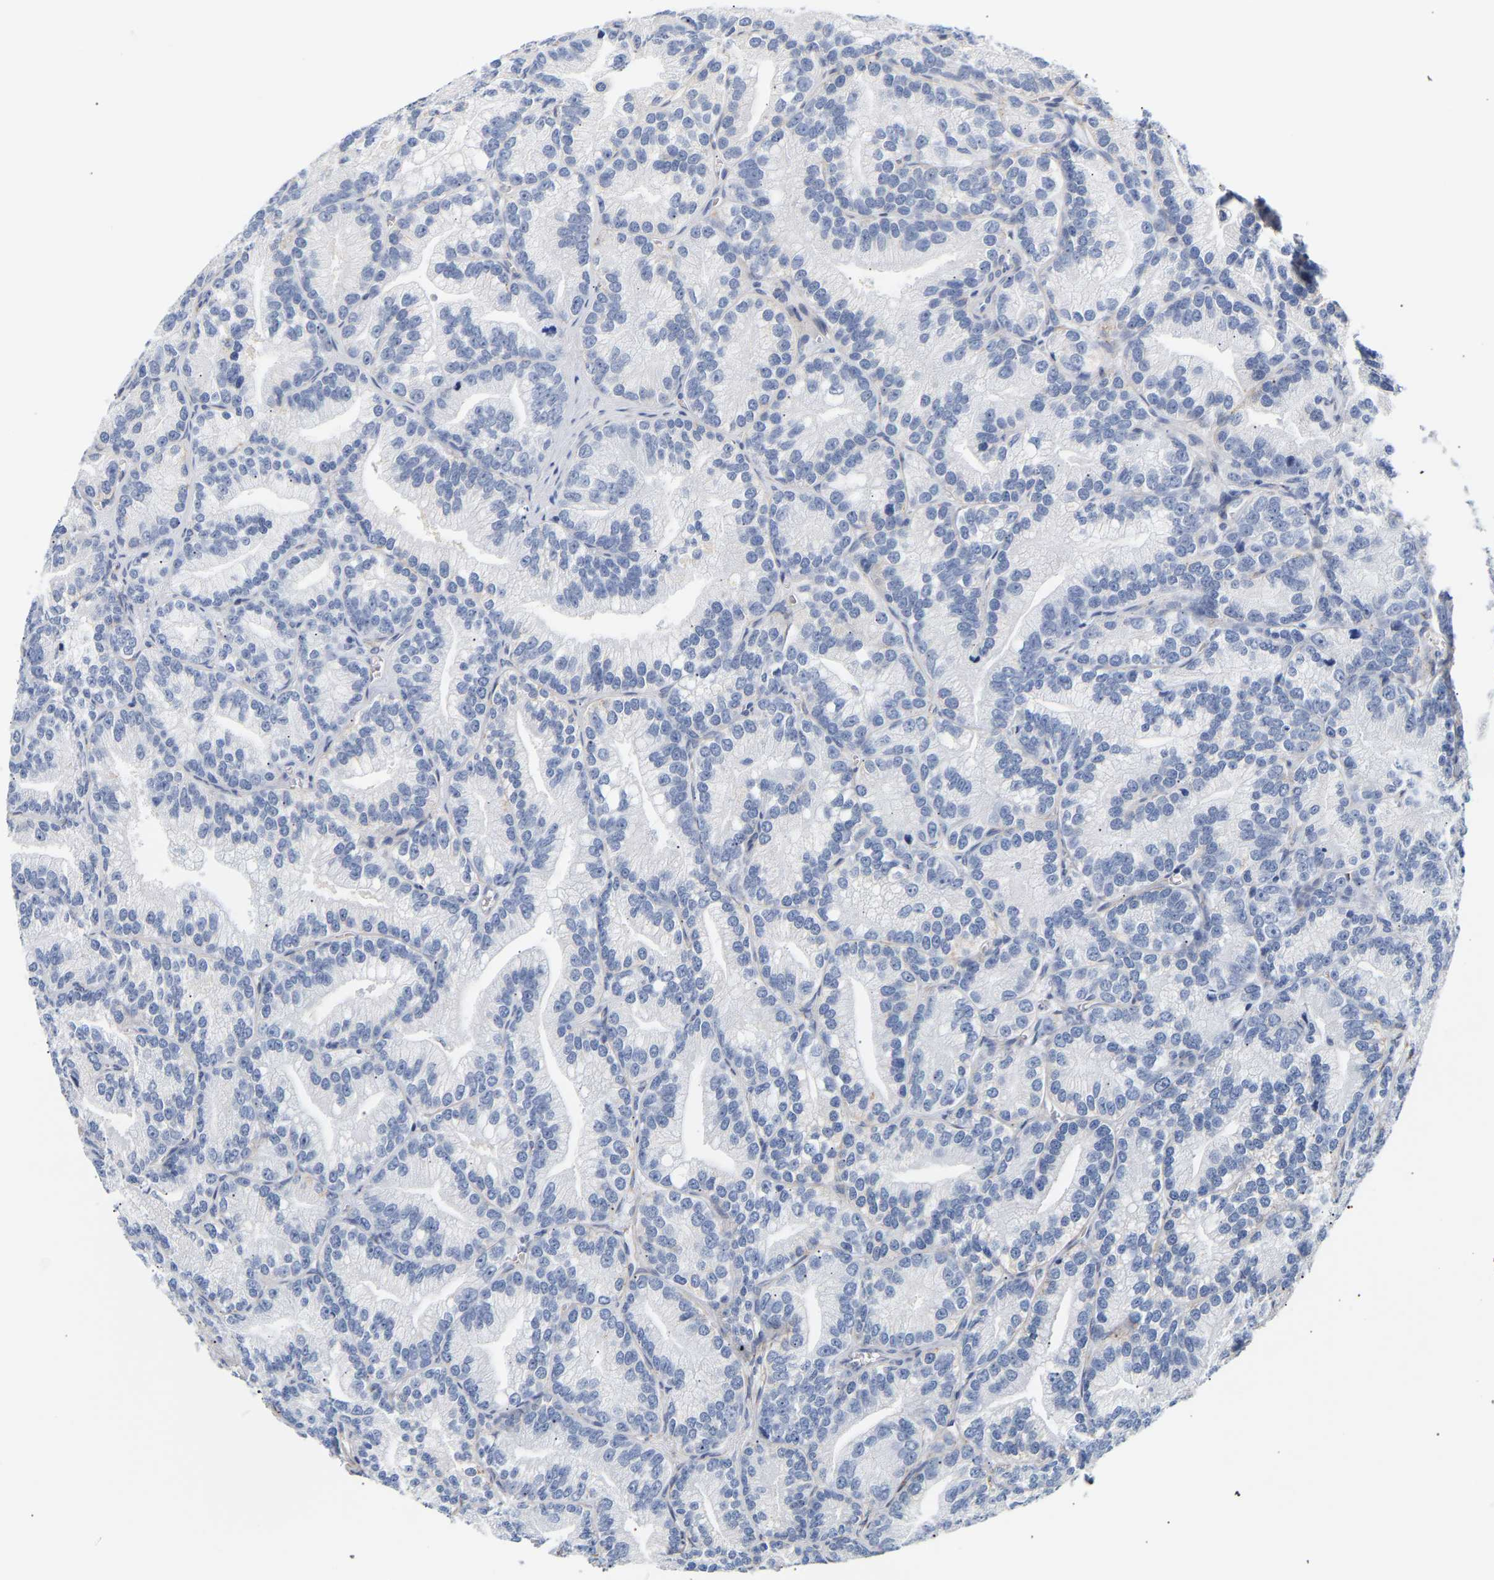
{"staining": {"intensity": "negative", "quantity": "none", "location": "none"}, "tissue": "prostate cancer", "cell_type": "Tumor cells", "image_type": "cancer", "snomed": [{"axis": "morphology", "description": "Adenocarcinoma, Low grade"}, {"axis": "topography", "description": "Prostate"}], "caption": "This is a photomicrograph of IHC staining of prostate cancer (adenocarcinoma (low-grade)), which shows no expression in tumor cells. Brightfield microscopy of immunohistochemistry stained with DAB (3,3'-diaminobenzidine) (brown) and hematoxylin (blue), captured at high magnification.", "gene": "IGFBP7", "patient": {"sex": "male", "age": 89}}